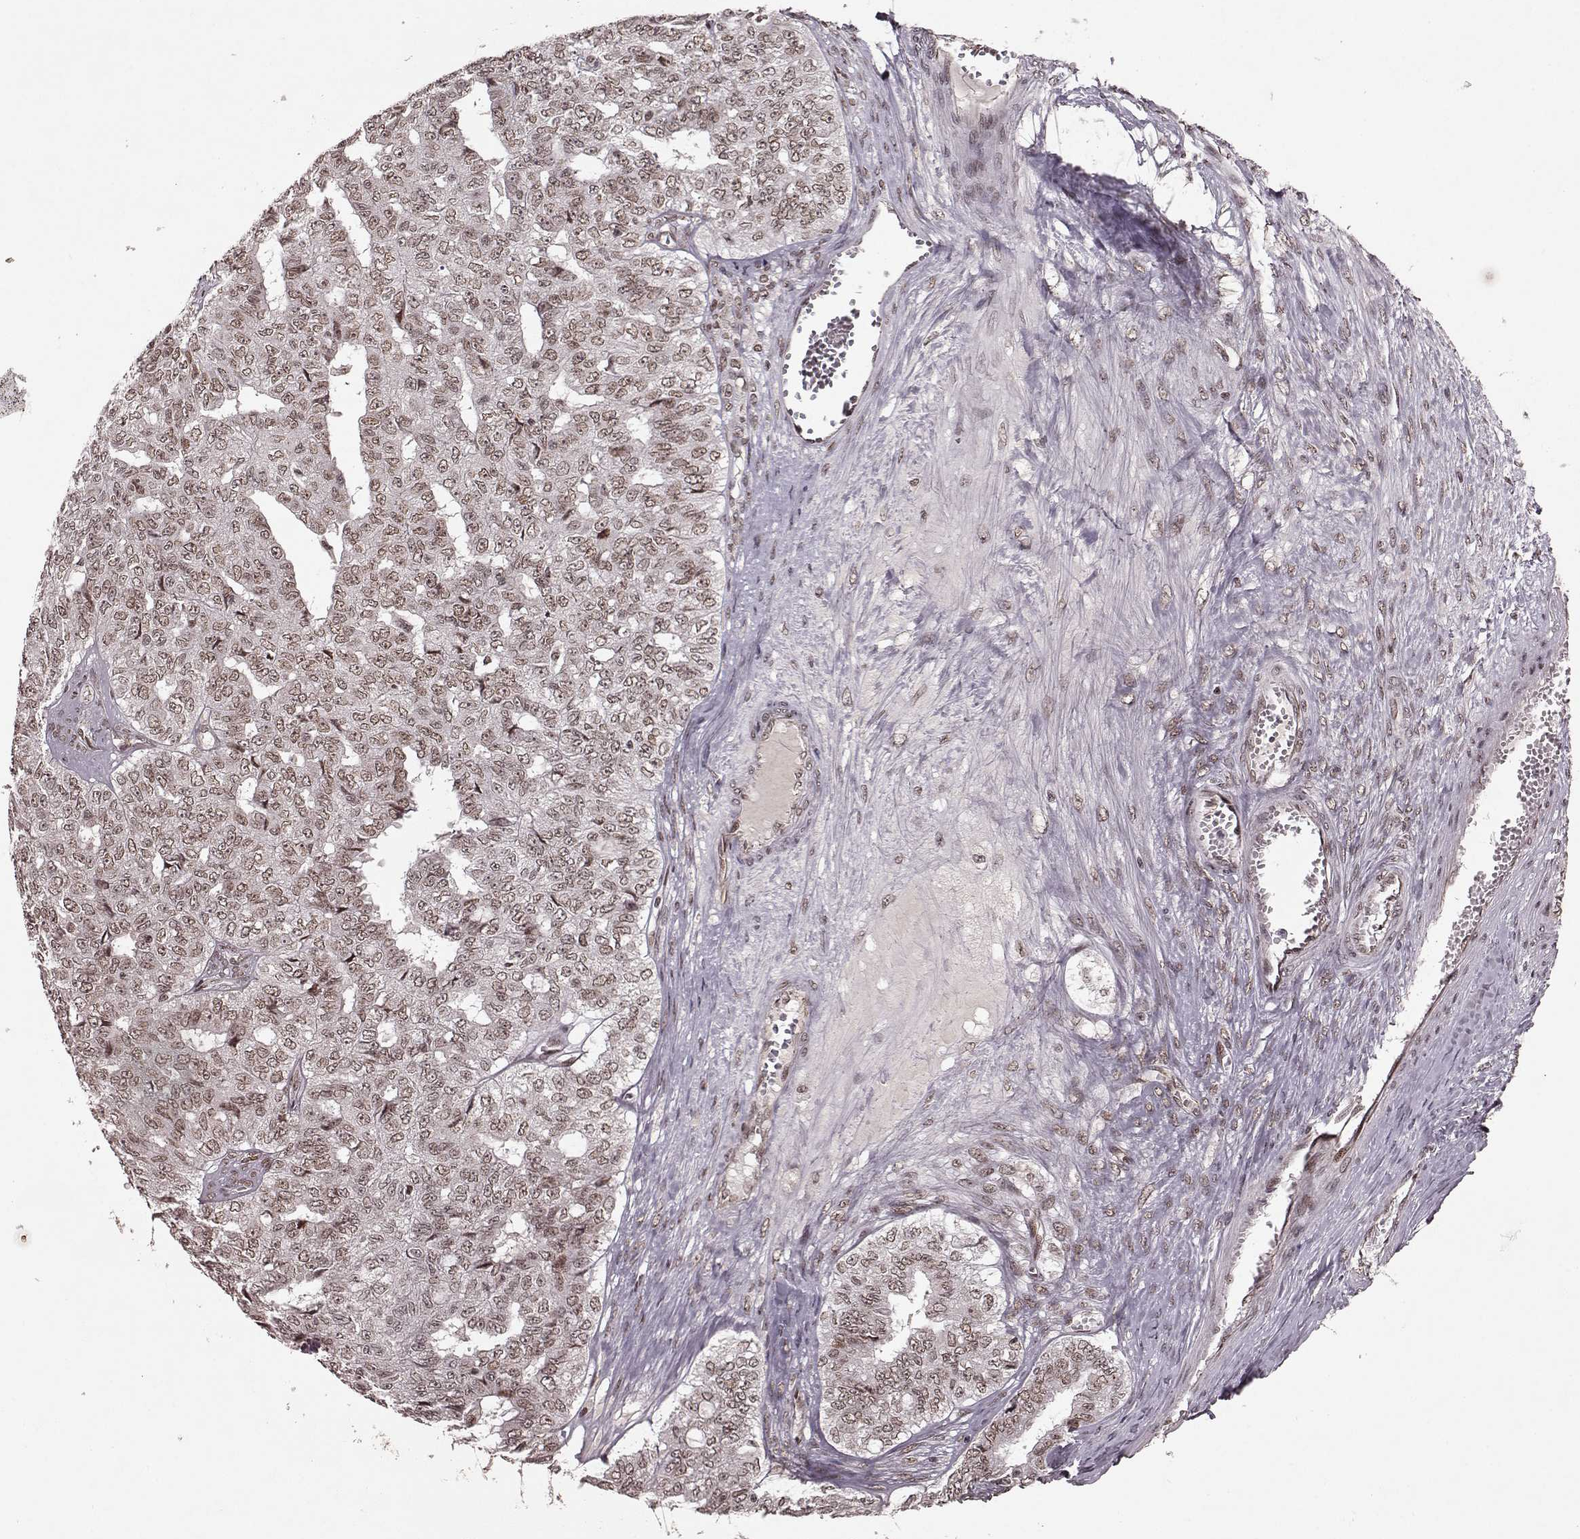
{"staining": {"intensity": "weak", "quantity": "25%-75%", "location": "nuclear"}, "tissue": "ovarian cancer", "cell_type": "Tumor cells", "image_type": "cancer", "snomed": [{"axis": "morphology", "description": "Cystadenocarcinoma, serous, NOS"}, {"axis": "topography", "description": "Ovary"}], "caption": "This is a micrograph of IHC staining of serous cystadenocarcinoma (ovarian), which shows weak positivity in the nuclear of tumor cells.", "gene": "RRAGD", "patient": {"sex": "female", "age": 71}}